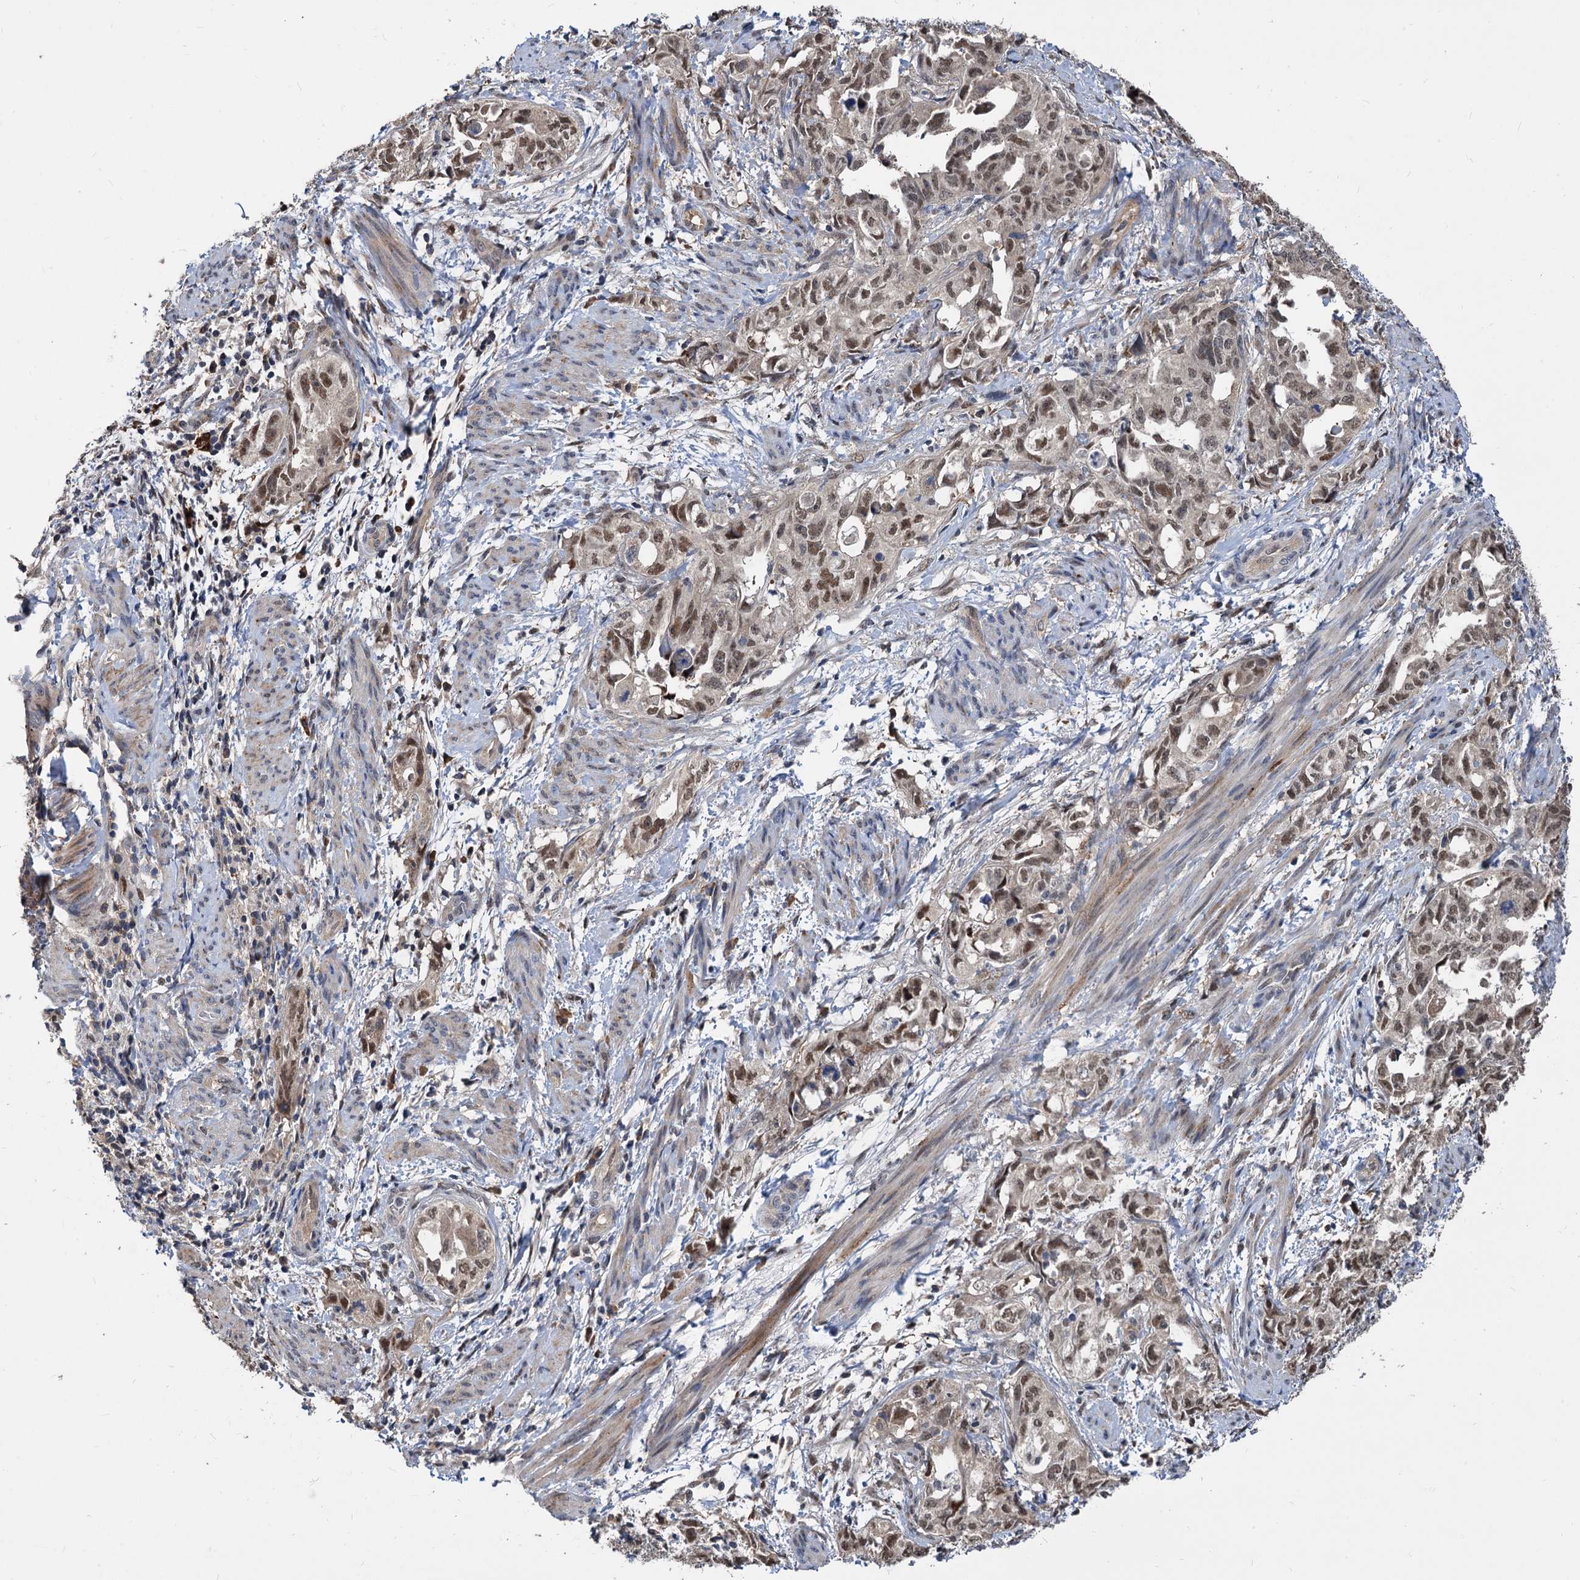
{"staining": {"intensity": "moderate", "quantity": ">75%", "location": "nuclear"}, "tissue": "endometrial cancer", "cell_type": "Tumor cells", "image_type": "cancer", "snomed": [{"axis": "morphology", "description": "Adenocarcinoma, NOS"}, {"axis": "topography", "description": "Endometrium"}], "caption": "Immunohistochemical staining of endometrial cancer (adenocarcinoma) shows moderate nuclear protein expression in approximately >75% of tumor cells.", "gene": "PSMD4", "patient": {"sex": "female", "age": 65}}